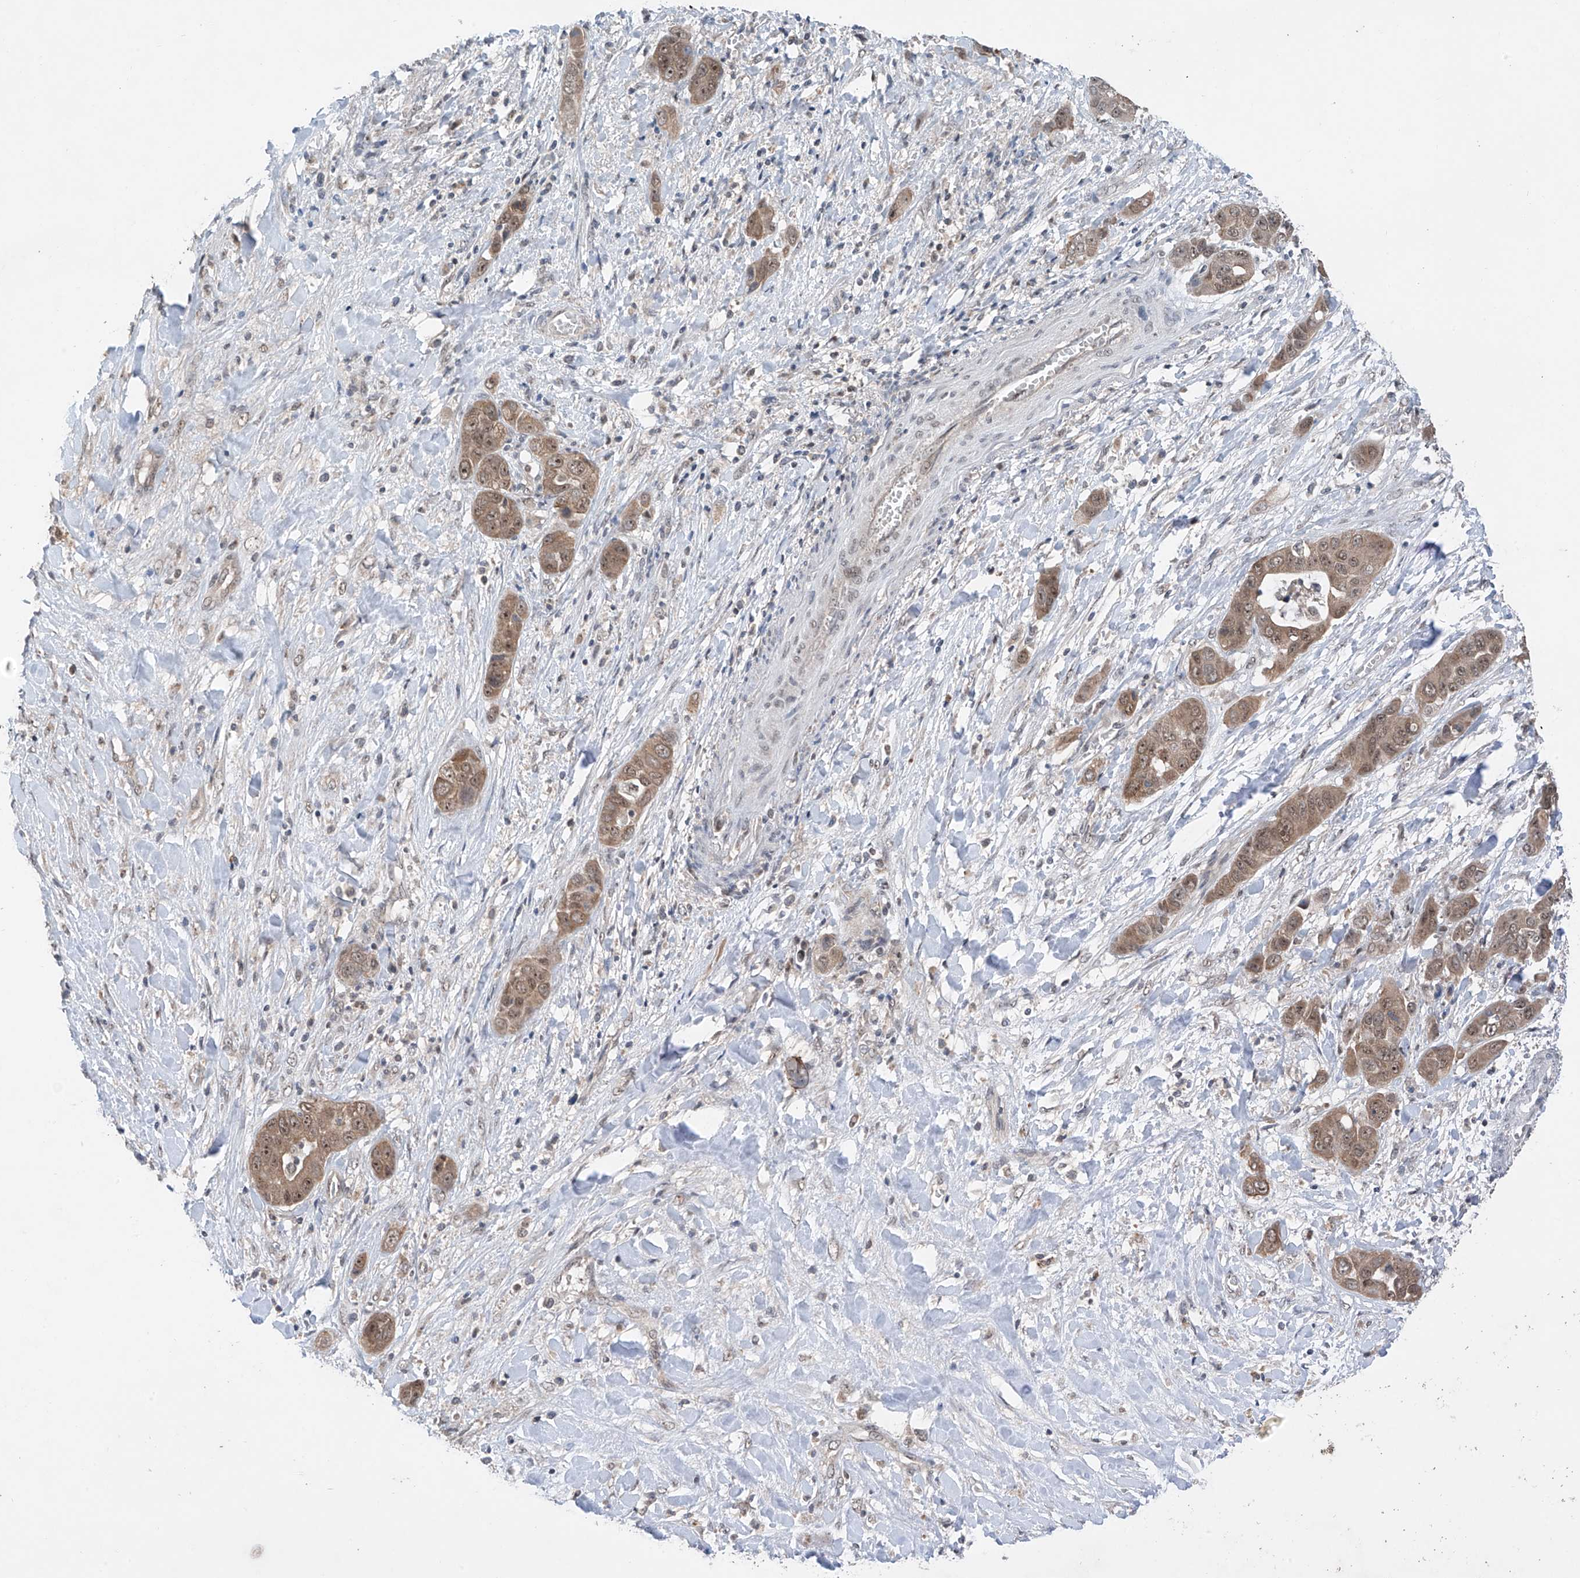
{"staining": {"intensity": "moderate", "quantity": ">75%", "location": "cytoplasmic/membranous,nuclear"}, "tissue": "liver cancer", "cell_type": "Tumor cells", "image_type": "cancer", "snomed": [{"axis": "morphology", "description": "Cholangiocarcinoma"}, {"axis": "topography", "description": "Liver"}], "caption": "High-power microscopy captured an immunohistochemistry (IHC) histopathology image of liver cancer, revealing moderate cytoplasmic/membranous and nuclear expression in about >75% of tumor cells. The staining was performed using DAB (3,3'-diaminobenzidine), with brown indicating positive protein expression. Nuclei are stained blue with hematoxylin.", "gene": "RPAIN", "patient": {"sex": "female", "age": 52}}